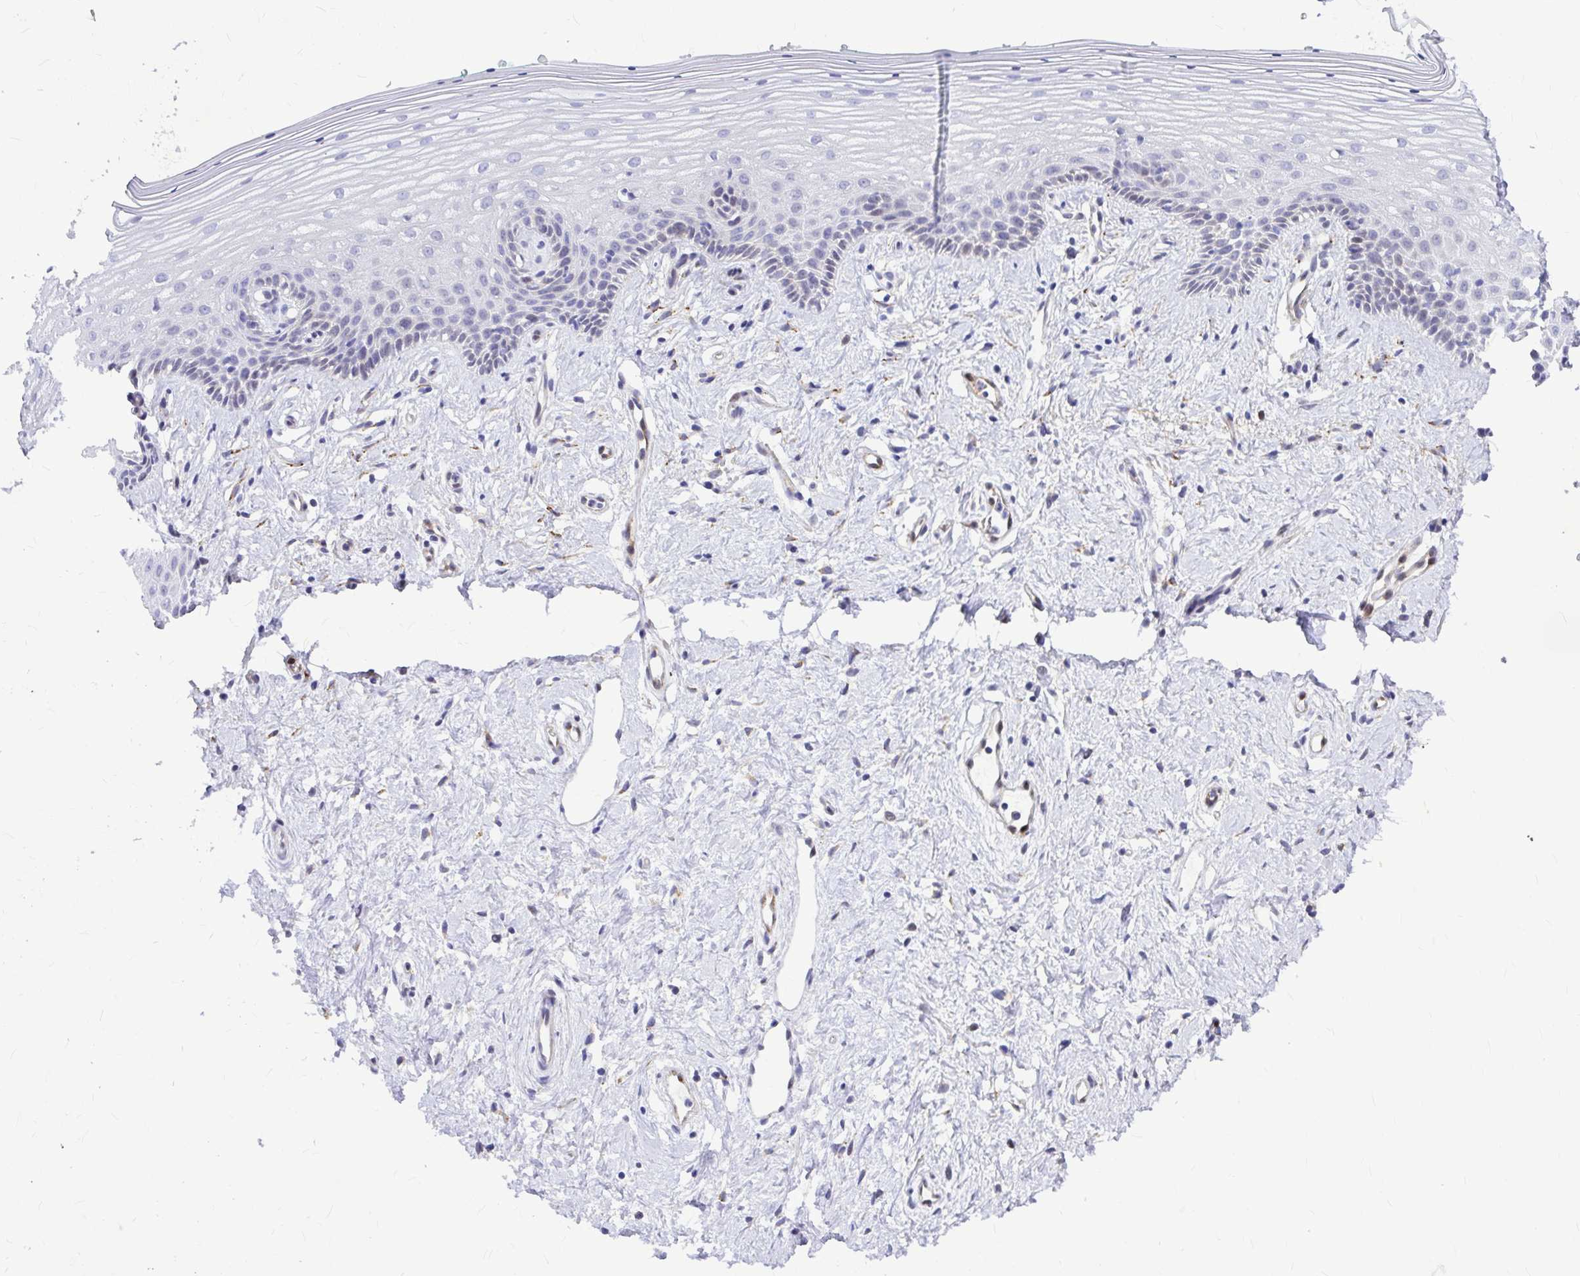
{"staining": {"intensity": "negative", "quantity": "none", "location": "none"}, "tissue": "vagina", "cell_type": "Squamous epithelial cells", "image_type": "normal", "snomed": [{"axis": "morphology", "description": "Normal tissue, NOS"}, {"axis": "topography", "description": "Vagina"}], "caption": "DAB (3,3'-diaminobenzidine) immunohistochemical staining of benign vagina demonstrates no significant positivity in squamous epithelial cells. (DAB IHC, high magnification).", "gene": "GABBR2", "patient": {"sex": "female", "age": 42}}